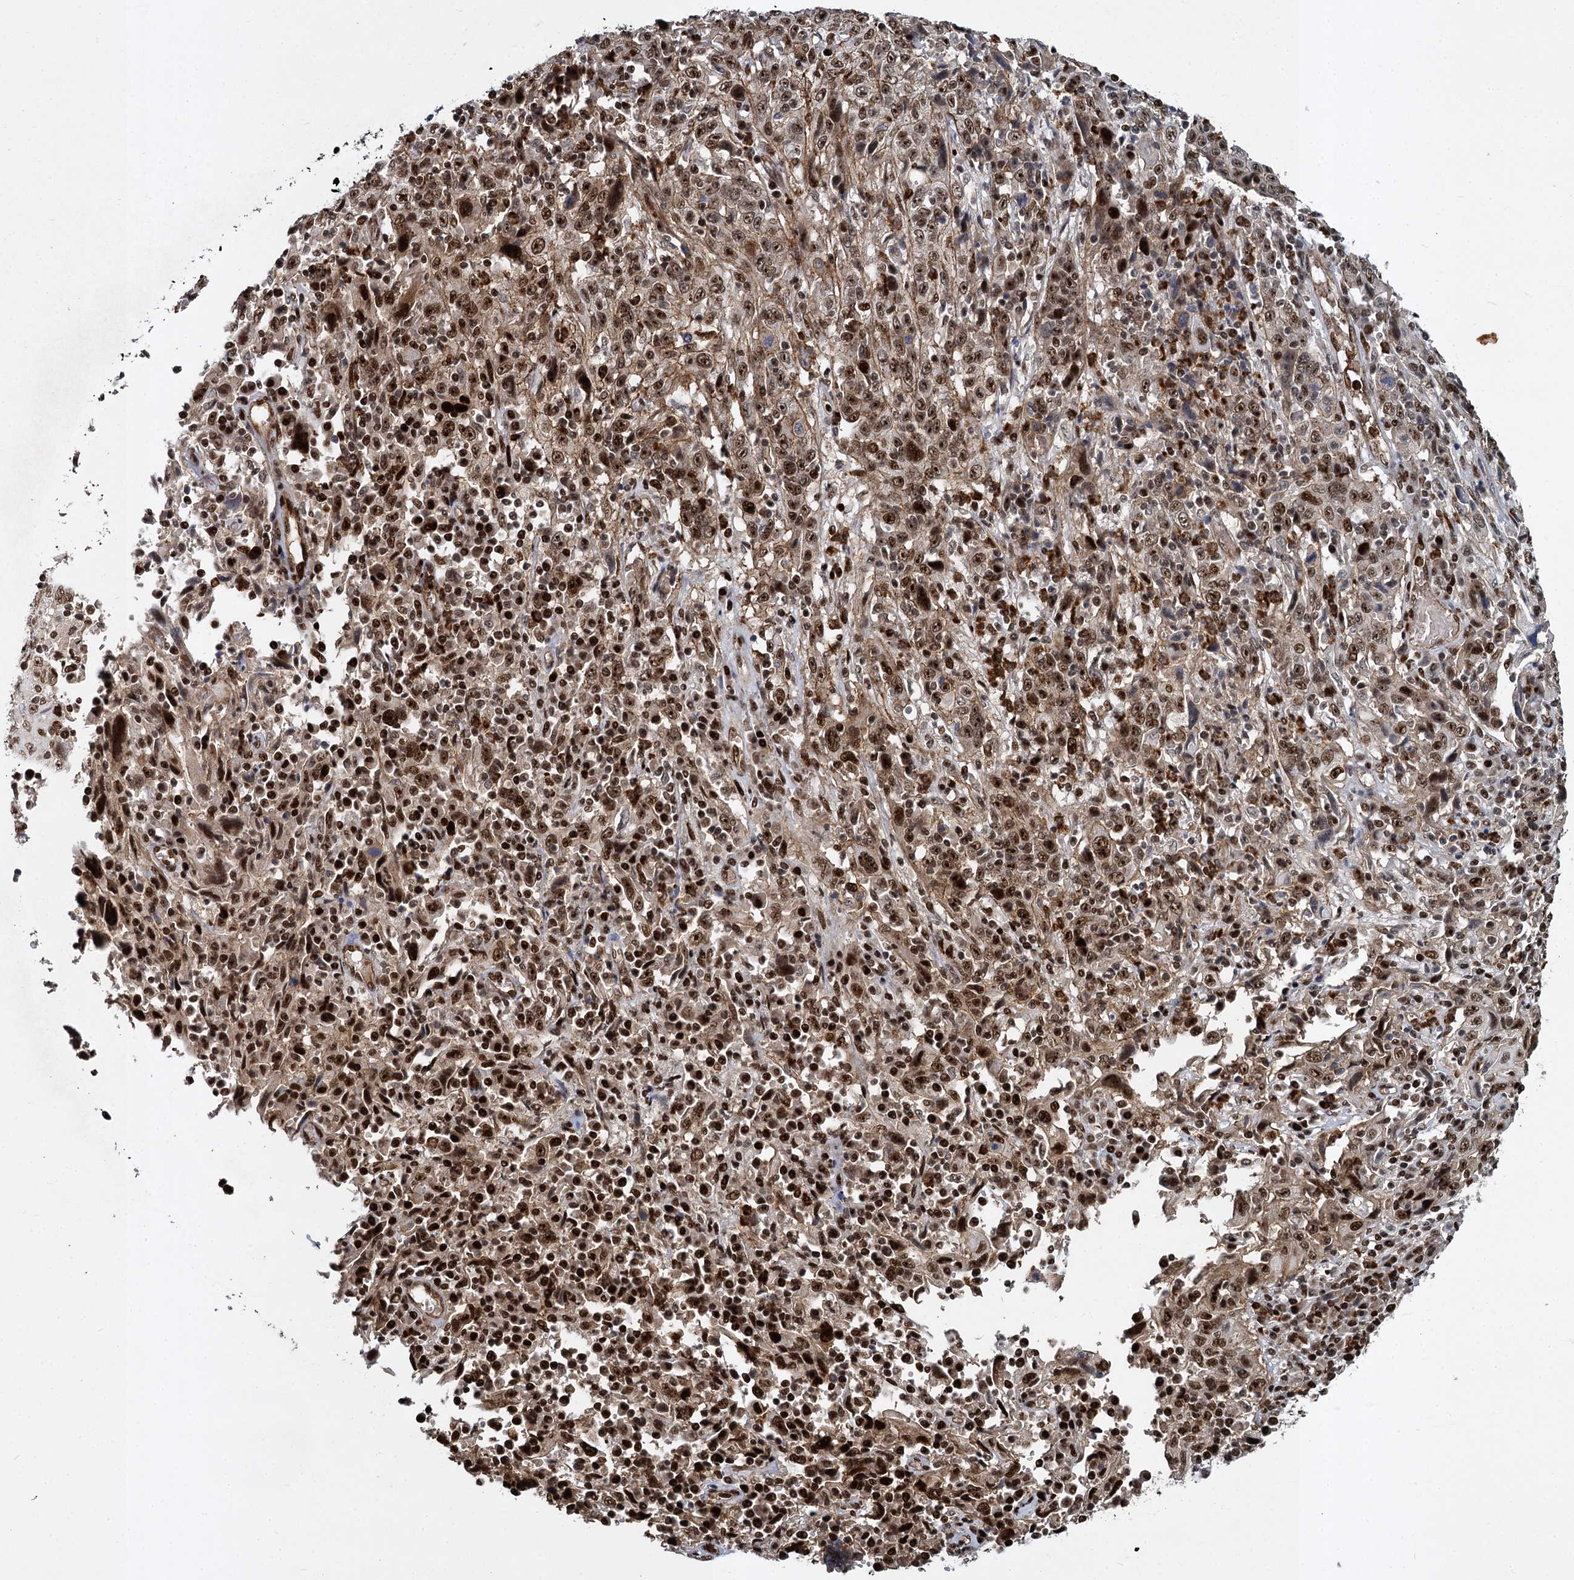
{"staining": {"intensity": "strong", "quantity": ">75%", "location": "nuclear"}, "tissue": "cervical cancer", "cell_type": "Tumor cells", "image_type": "cancer", "snomed": [{"axis": "morphology", "description": "Squamous cell carcinoma, NOS"}, {"axis": "topography", "description": "Cervix"}], "caption": "High-magnification brightfield microscopy of cervical cancer (squamous cell carcinoma) stained with DAB (3,3'-diaminobenzidine) (brown) and counterstained with hematoxylin (blue). tumor cells exhibit strong nuclear expression is appreciated in about>75% of cells. The staining is performed using DAB (3,3'-diaminobenzidine) brown chromogen to label protein expression. The nuclei are counter-stained blue using hematoxylin.", "gene": "ANKRD49", "patient": {"sex": "female", "age": 46}}